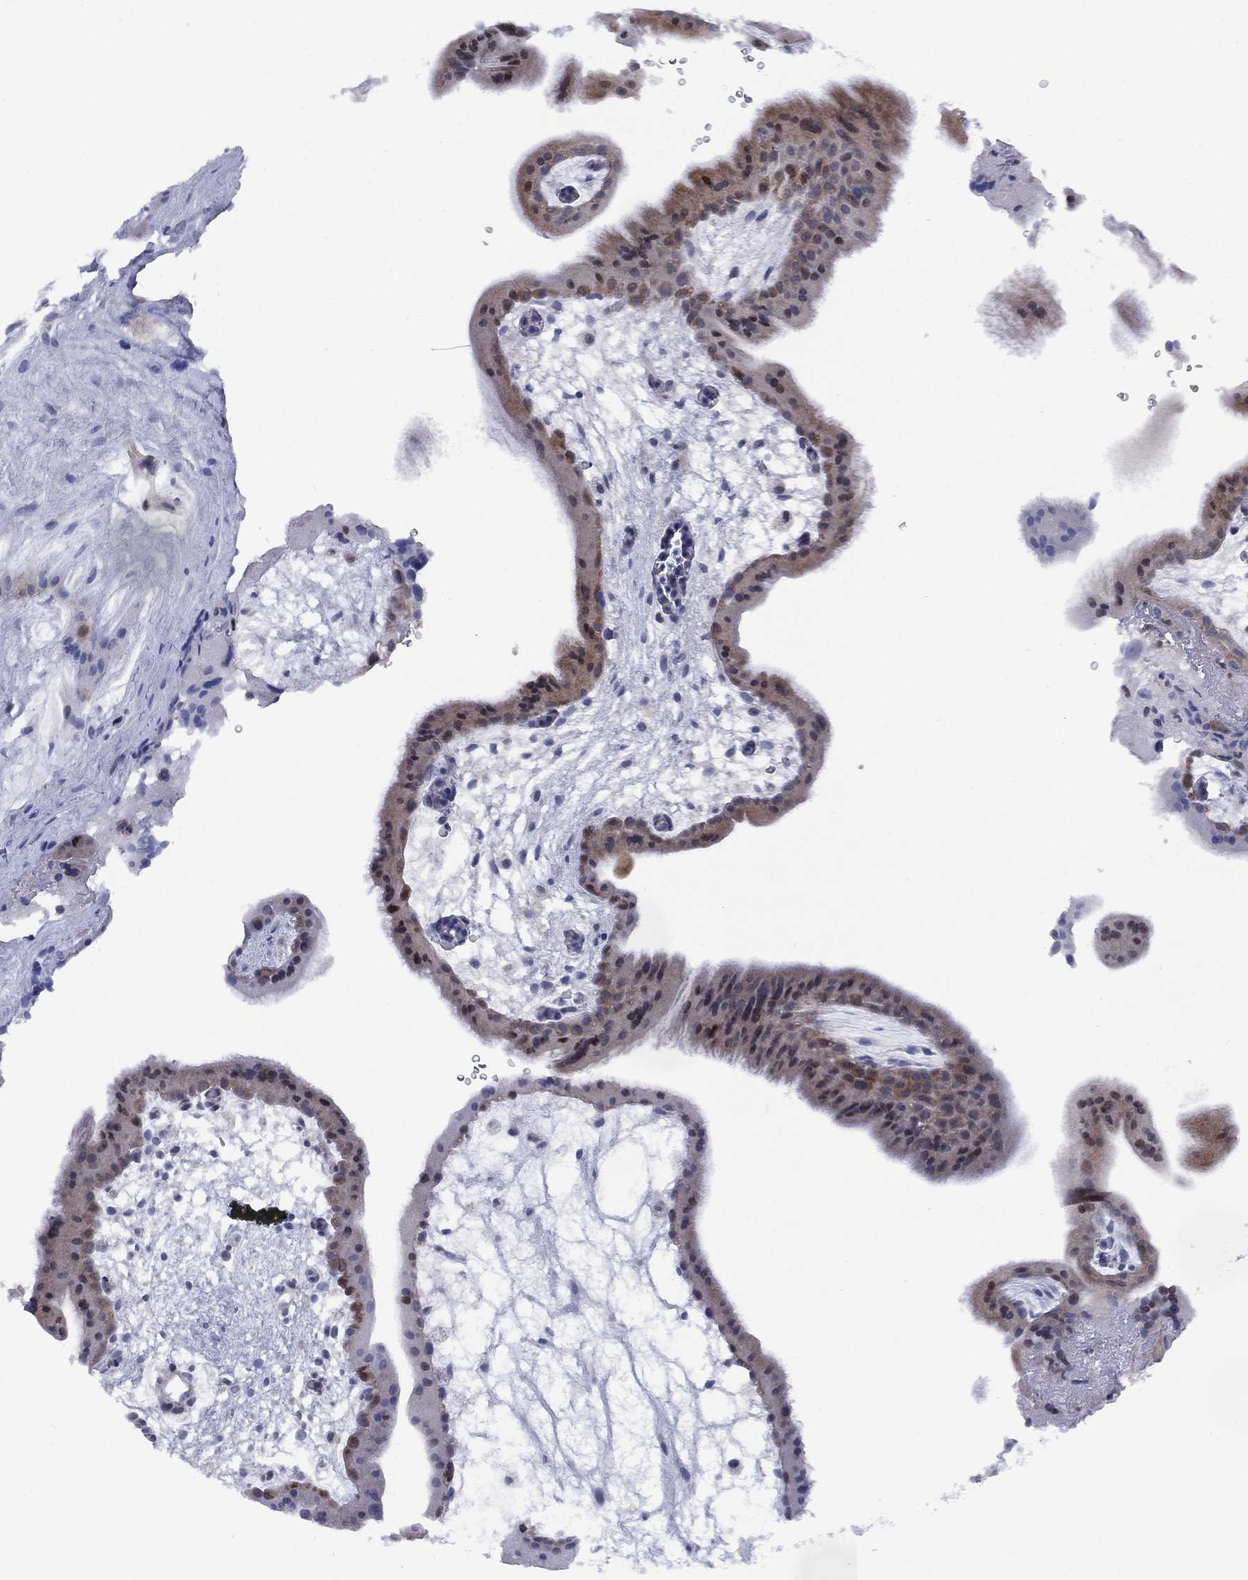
{"staining": {"intensity": "weak", "quantity": "<25%", "location": "cytoplasmic/membranous,nuclear"}, "tissue": "placenta", "cell_type": "Trophoblastic cells", "image_type": "normal", "snomed": [{"axis": "morphology", "description": "Normal tissue, NOS"}, {"axis": "topography", "description": "Placenta"}], "caption": "IHC of normal placenta shows no expression in trophoblastic cells.", "gene": "SLC4A4", "patient": {"sex": "female", "age": 19}}